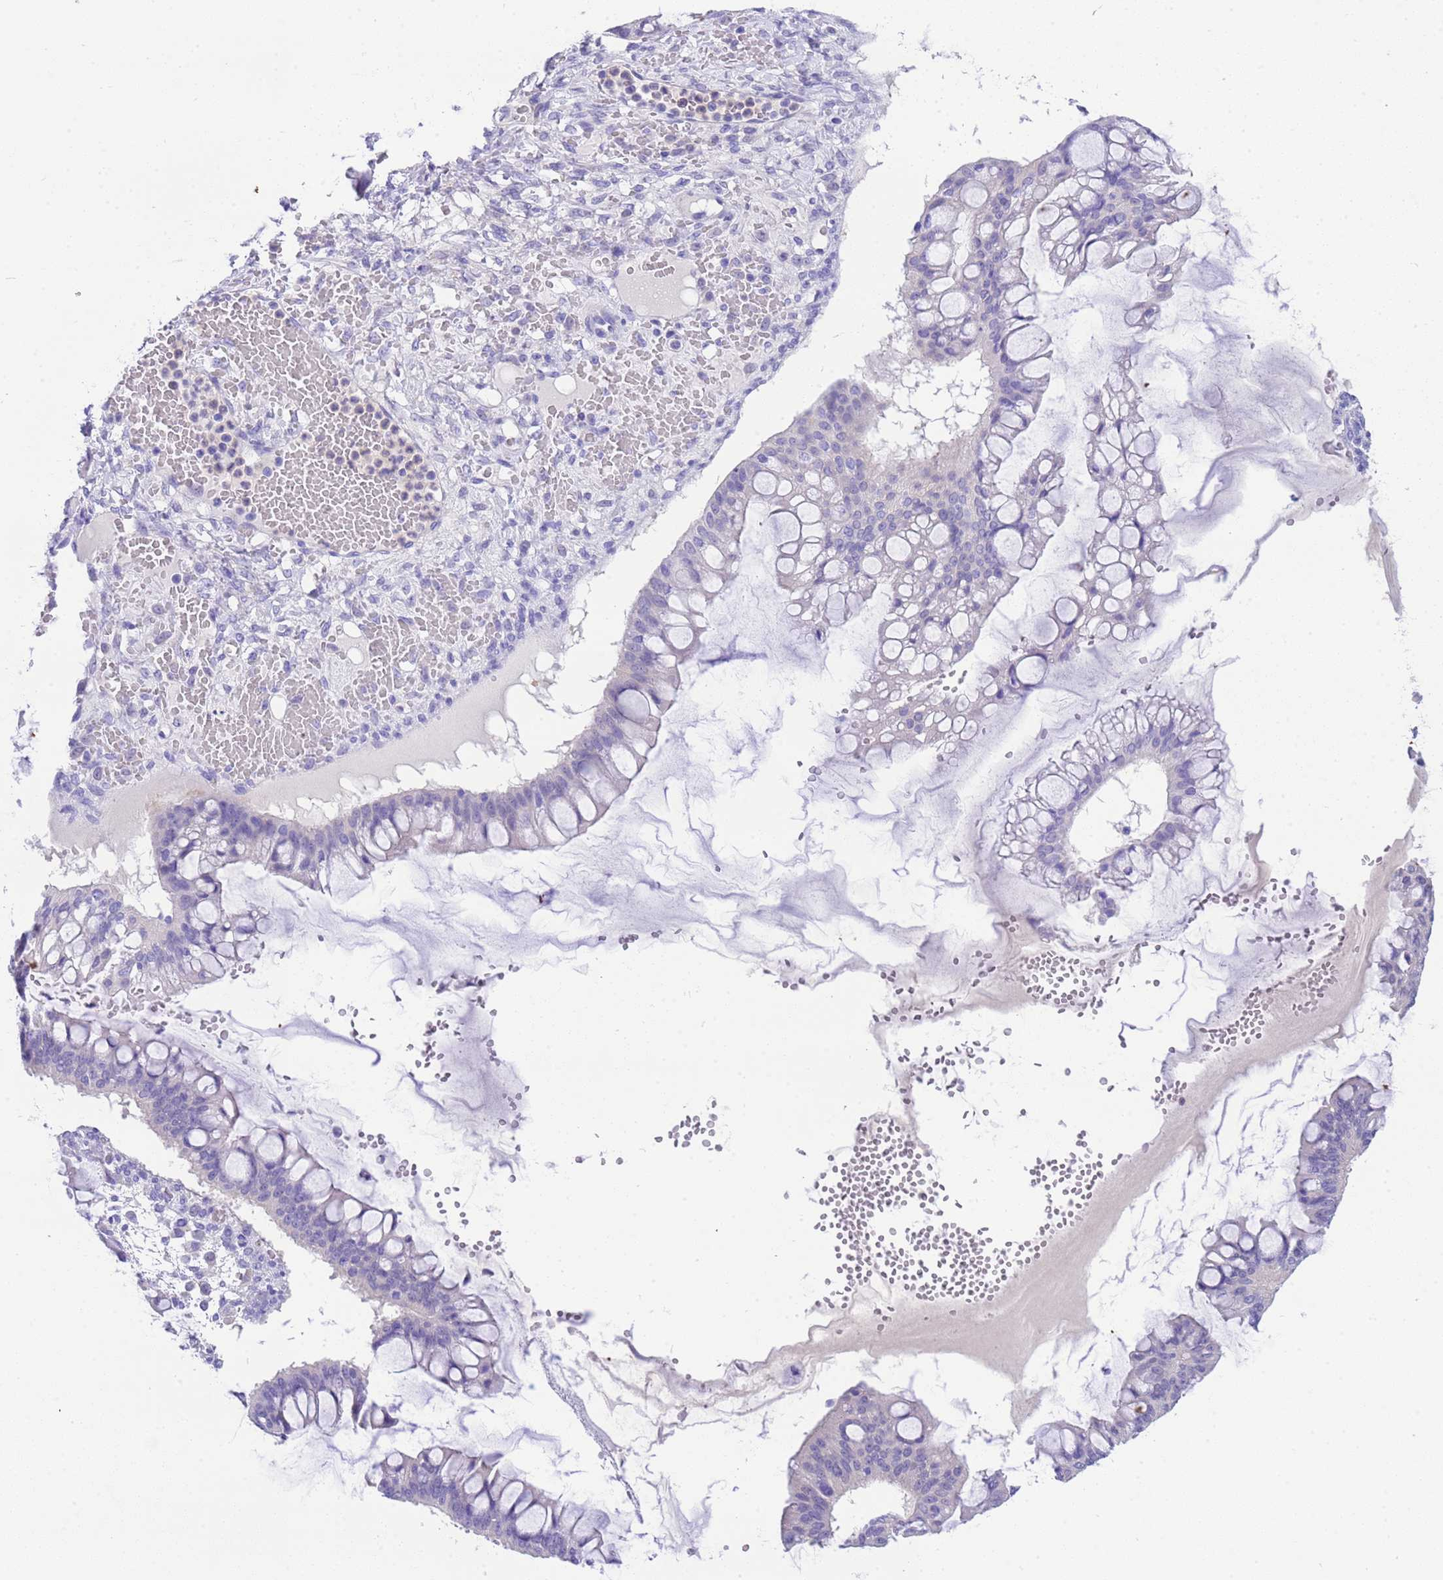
{"staining": {"intensity": "negative", "quantity": "none", "location": "none"}, "tissue": "ovarian cancer", "cell_type": "Tumor cells", "image_type": "cancer", "snomed": [{"axis": "morphology", "description": "Cystadenocarcinoma, mucinous, NOS"}, {"axis": "topography", "description": "Ovary"}], "caption": "Protein analysis of mucinous cystadenocarcinoma (ovarian) exhibits no significant expression in tumor cells.", "gene": "USP38", "patient": {"sex": "female", "age": 73}}